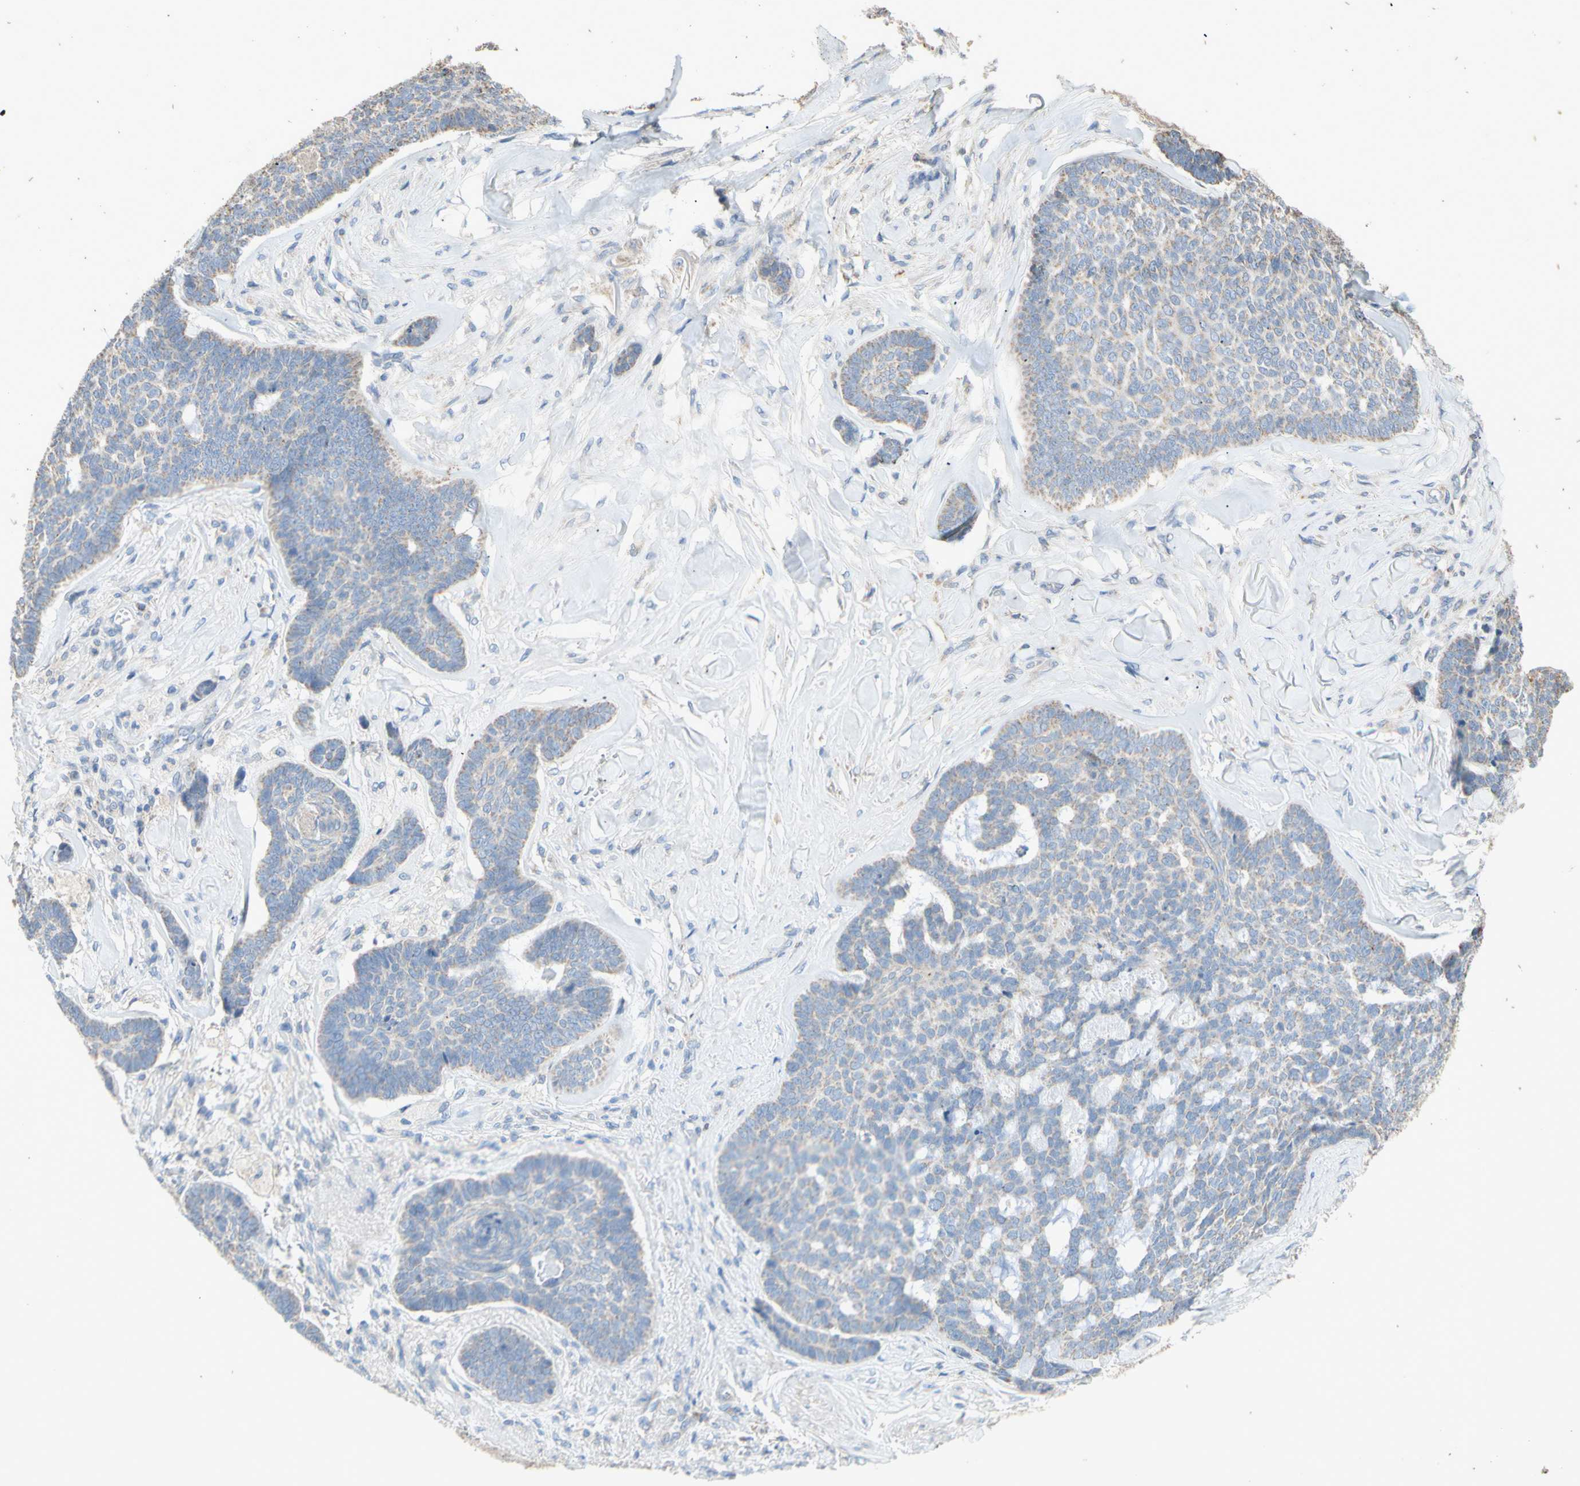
{"staining": {"intensity": "negative", "quantity": "none", "location": "none"}, "tissue": "skin cancer", "cell_type": "Tumor cells", "image_type": "cancer", "snomed": [{"axis": "morphology", "description": "Basal cell carcinoma"}, {"axis": "topography", "description": "Skin"}], "caption": "This is an immunohistochemistry image of basal cell carcinoma (skin). There is no positivity in tumor cells.", "gene": "PTGIS", "patient": {"sex": "male", "age": 84}}